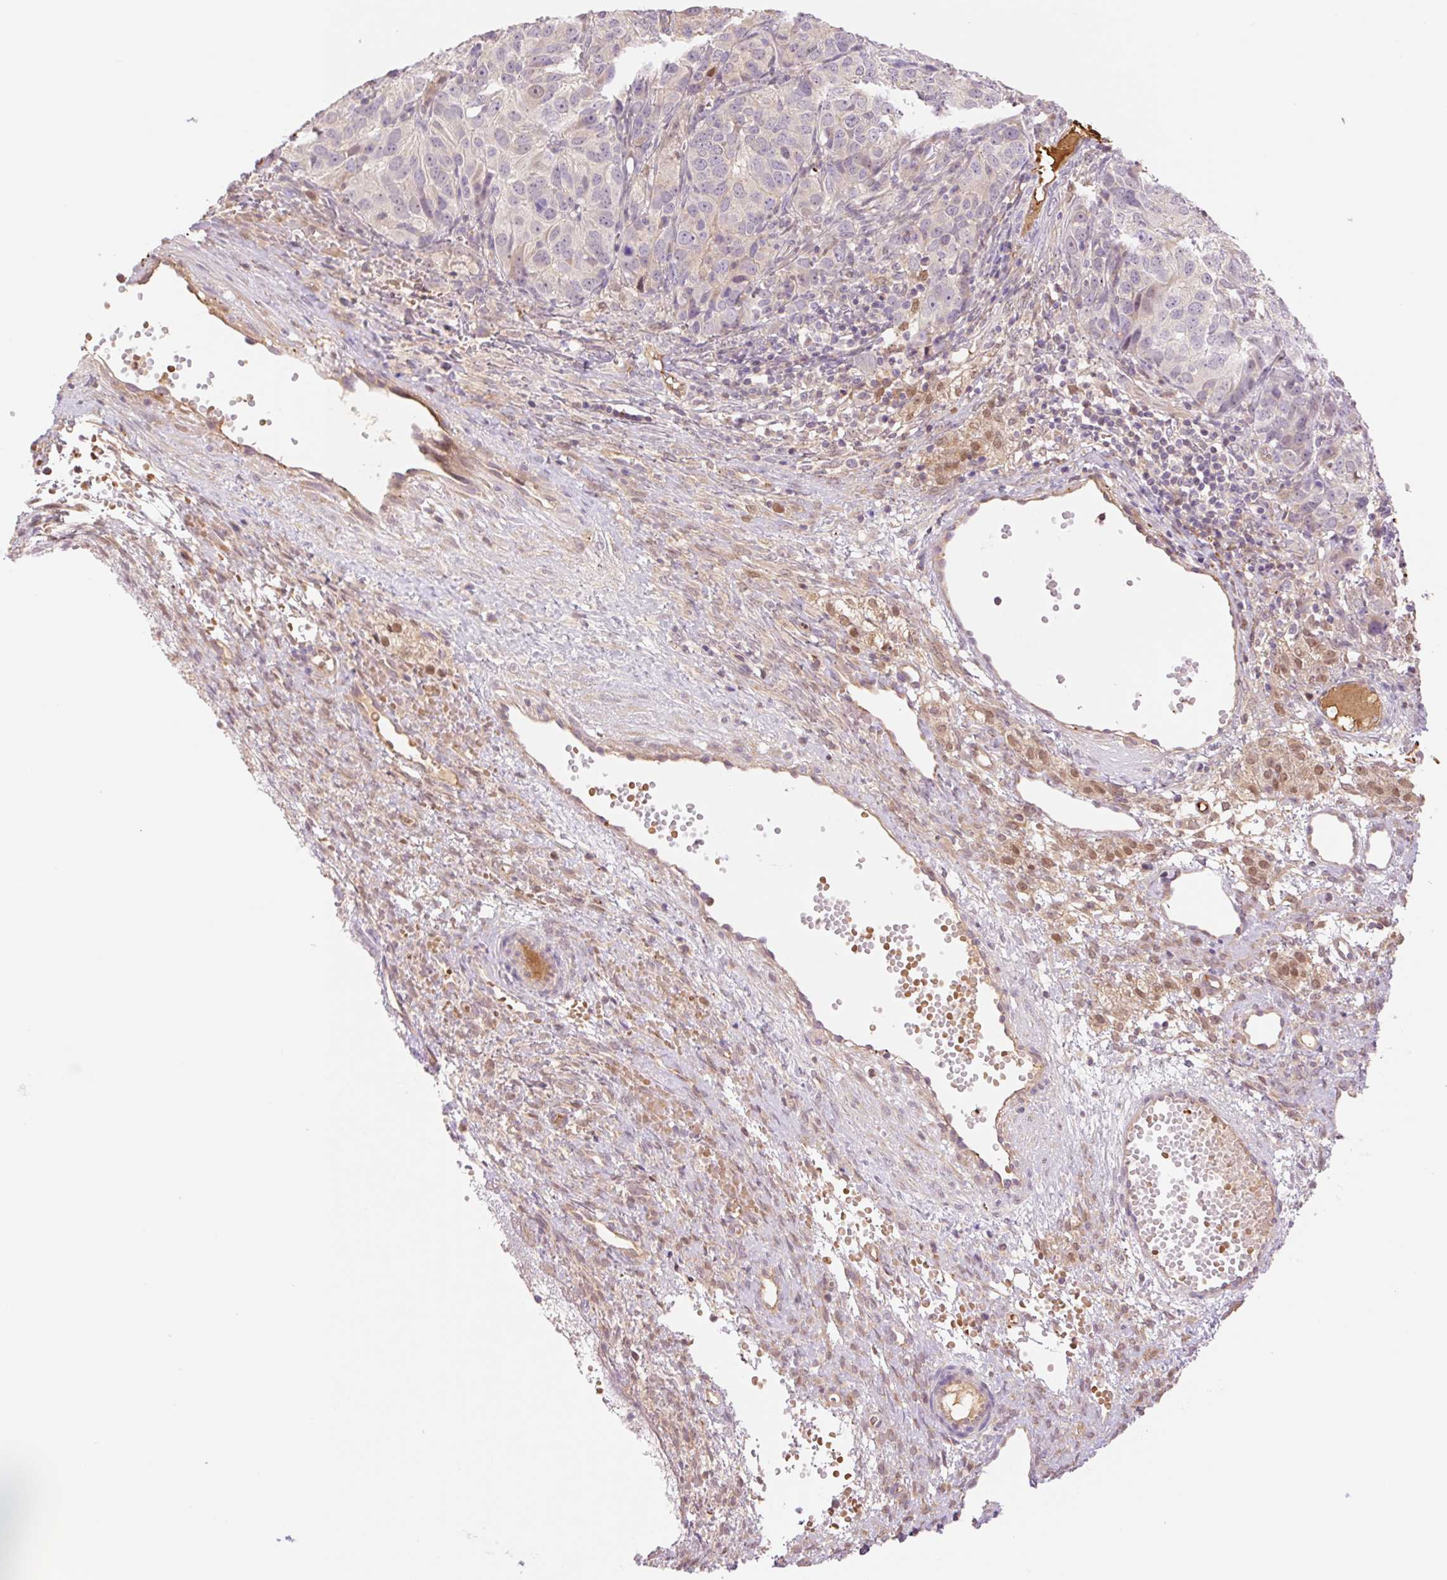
{"staining": {"intensity": "negative", "quantity": "none", "location": "none"}, "tissue": "ovarian cancer", "cell_type": "Tumor cells", "image_type": "cancer", "snomed": [{"axis": "morphology", "description": "Carcinoma, endometroid"}, {"axis": "topography", "description": "Ovary"}], "caption": "Image shows no significant protein staining in tumor cells of endometroid carcinoma (ovarian).", "gene": "HEBP1", "patient": {"sex": "female", "age": 51}}